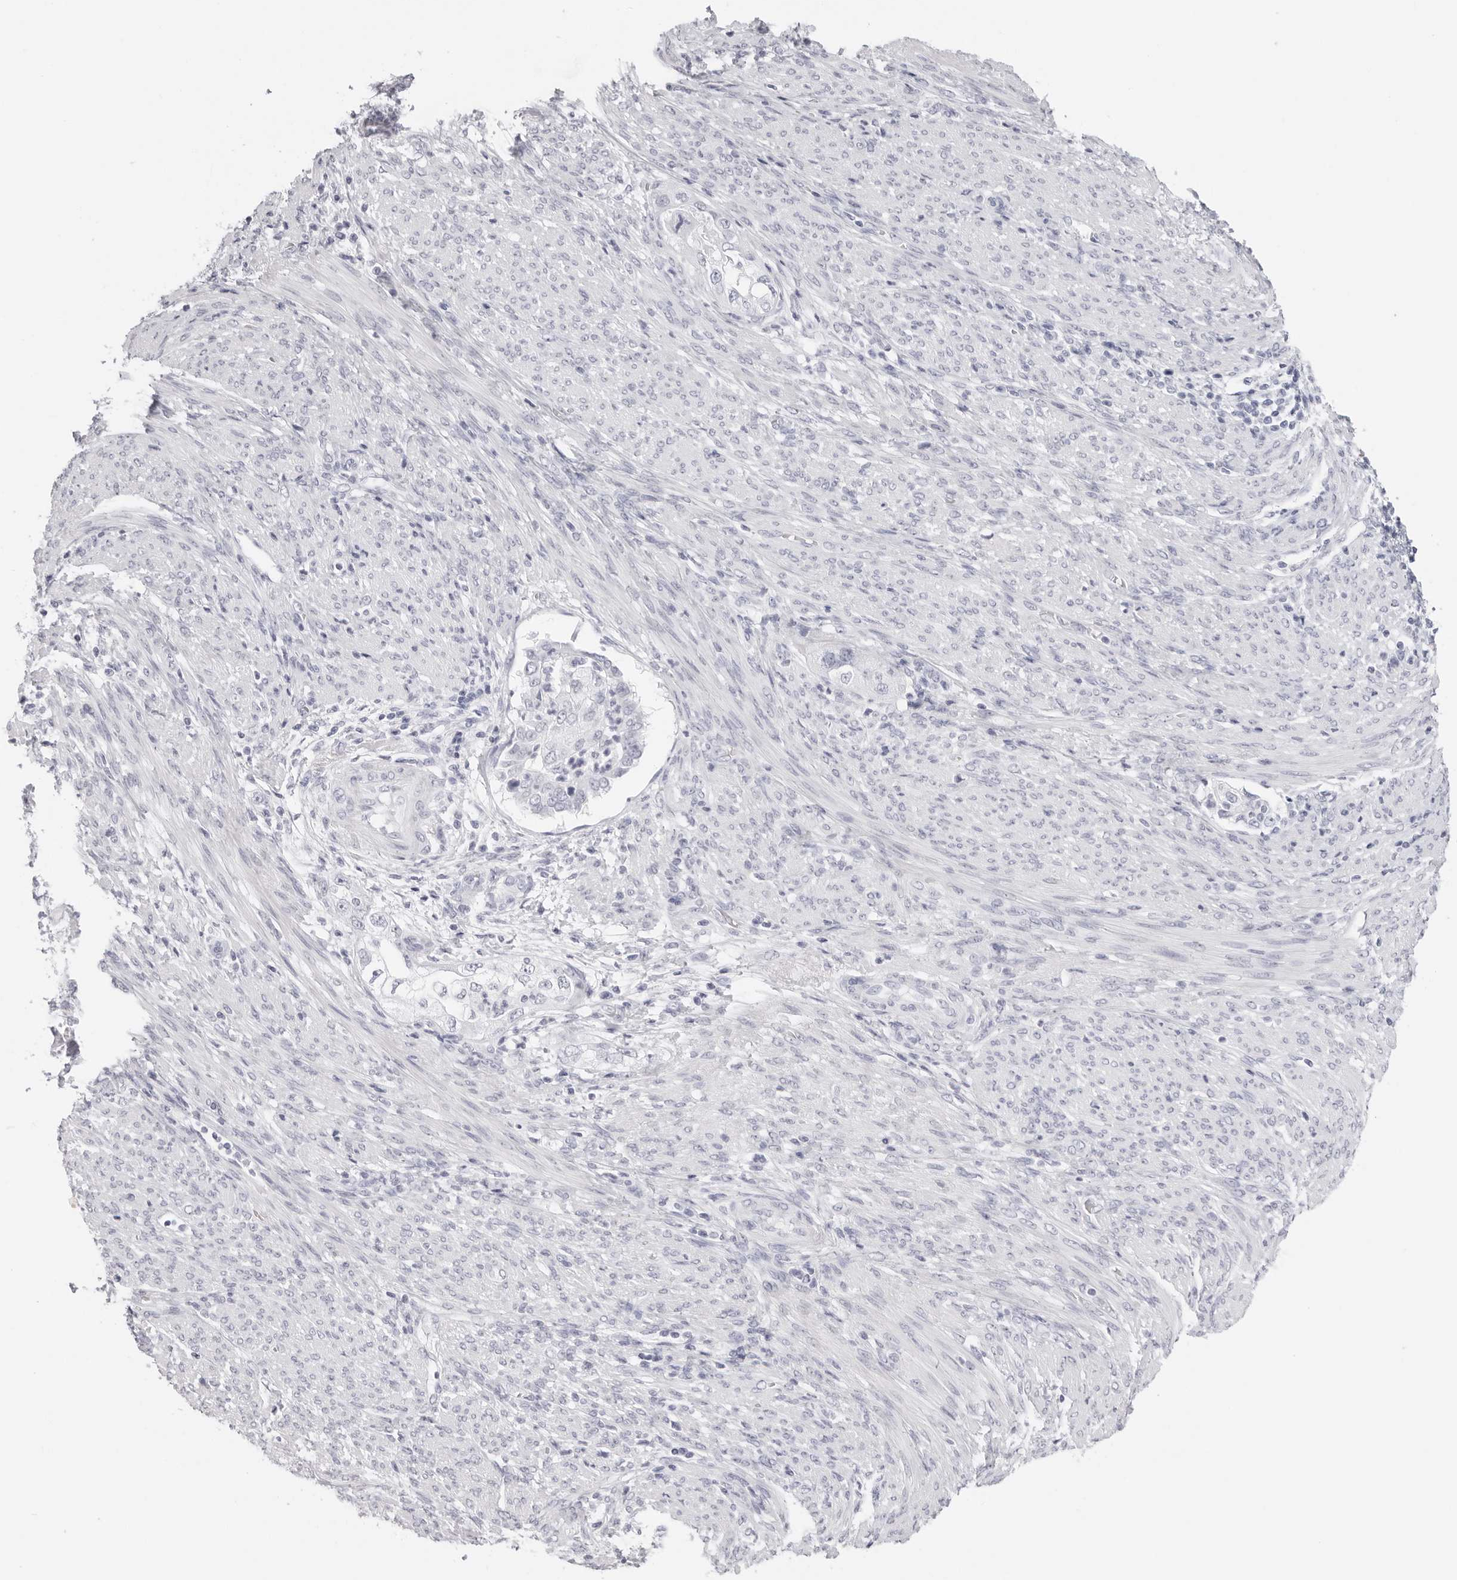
{"staining": {"intensity": "negative", "quantity": "none", "location": "none"}, "tissue": "endometrial cancer", "cell_type": "Tumor cells", "image_type": "cancer", "snomed": [{"axis": "morphology", "description": "Adenocarcinoma, NOS"}, {"axis": "topography", "description": "Endometrium"}], "caption": "A photomicrograph of endometrial cancer stained for a protein demonstrates no brown staining in tumor cells. The staining is performed using DAB brown chromogen with nuclei counter-stained in using hematoxylin.", "gene": "CST5", "patient": {"sex": "female", "age": 85}}